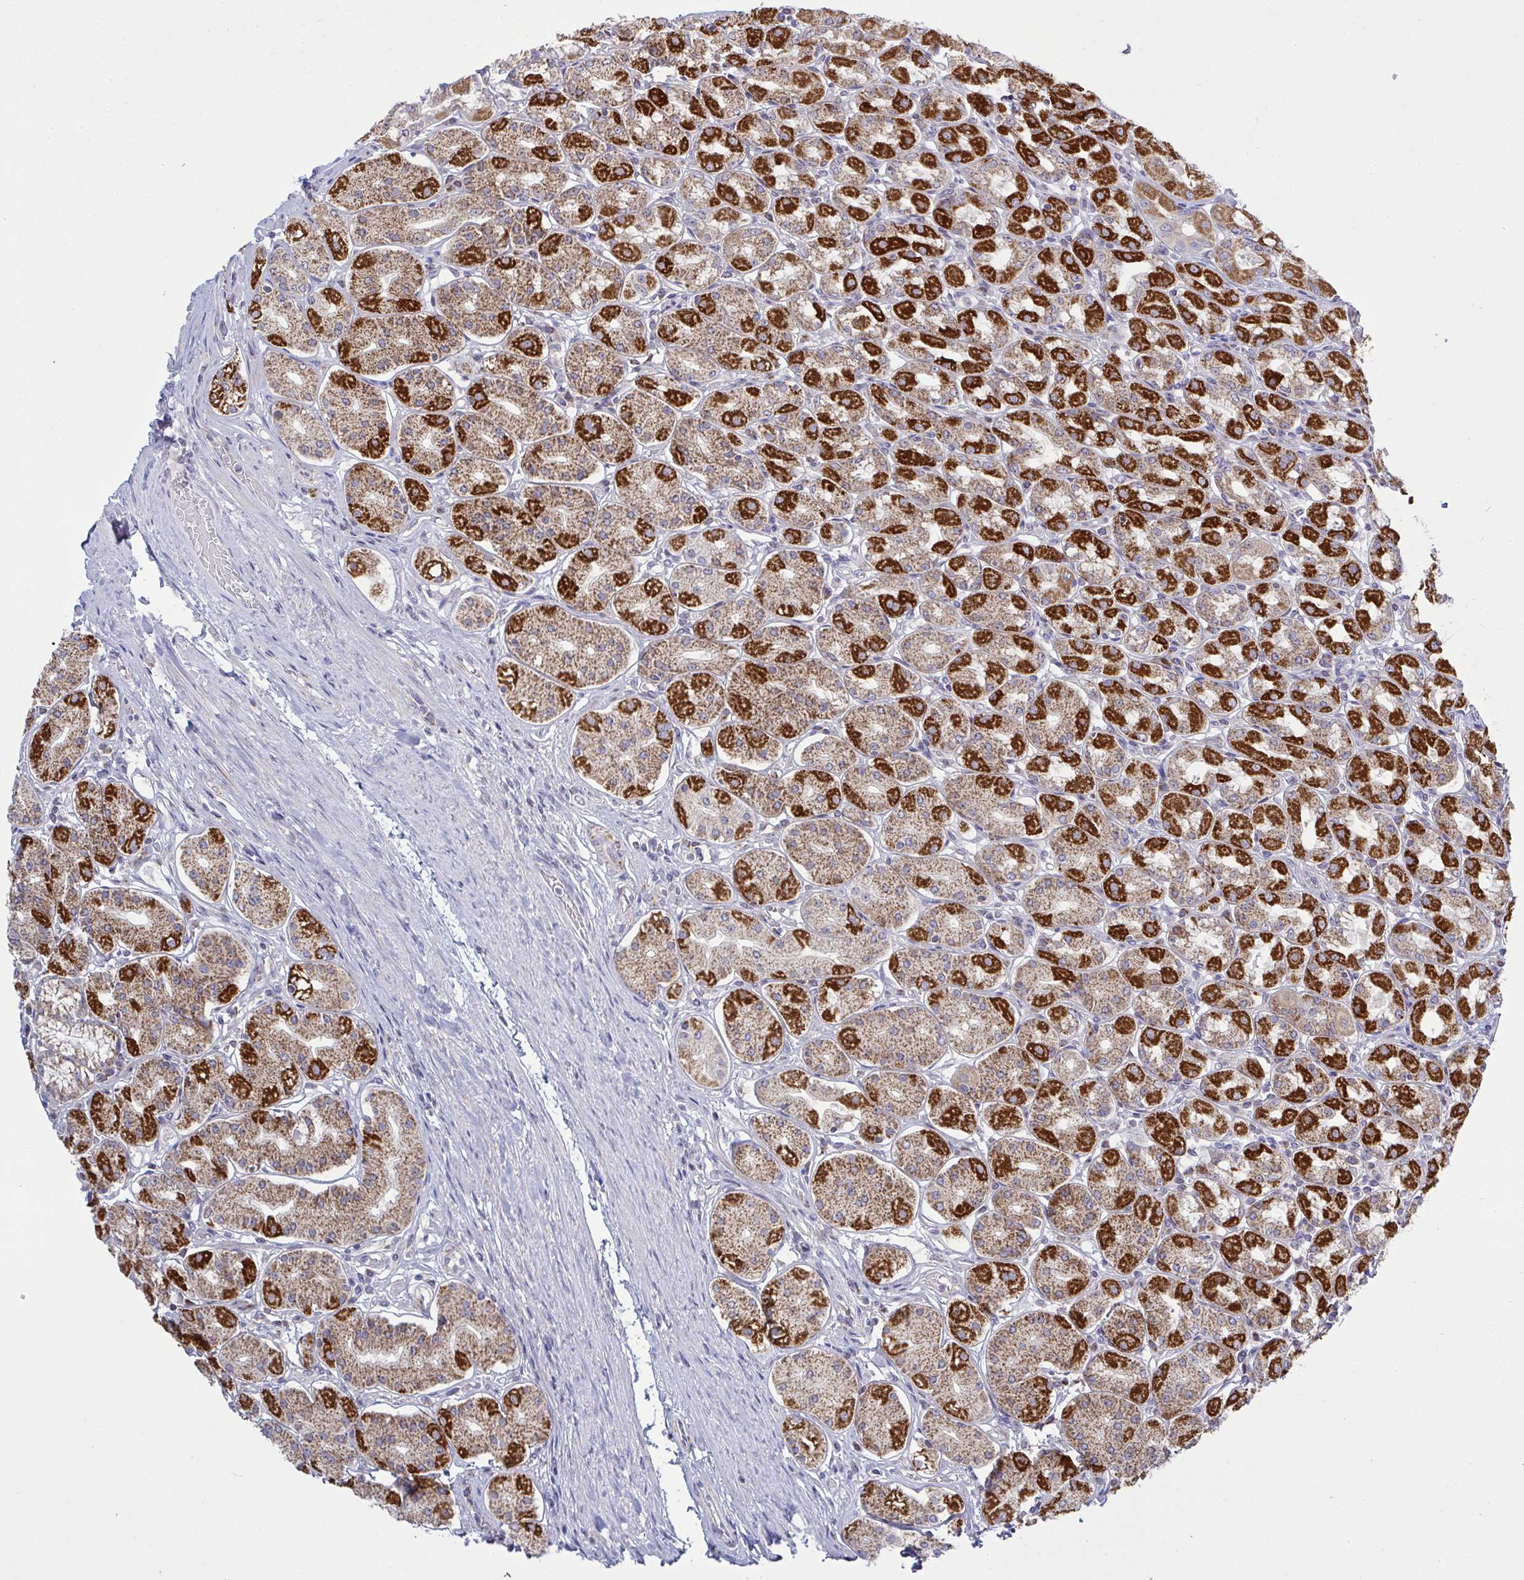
{"staining": {"intensity": "strong", "quantity": "25%-75%", "location": "cytoplasmic/membranous"}, "tissue": "stomach", "cell_type": "Glandular cells", "image_type": "normal", "snomed": [{"axis": "morphology", "description": "Normal tissue, NOS"}, {"axis": "topography", "description": "Stomach"}, {"axis": "topography", "description": "Stomach, lower"}], "caption": "This histopathology image reveals unremarkable stomach stained with immunohistochemistry (IHC) to label a protein in brown. The cytoplasmic/membranous of glandular cells show strong positivity for the protein. Nuclei are counter-stained blue.", "gene": "NDUFA7", "patient": {"sex": "female", "age": 56}}